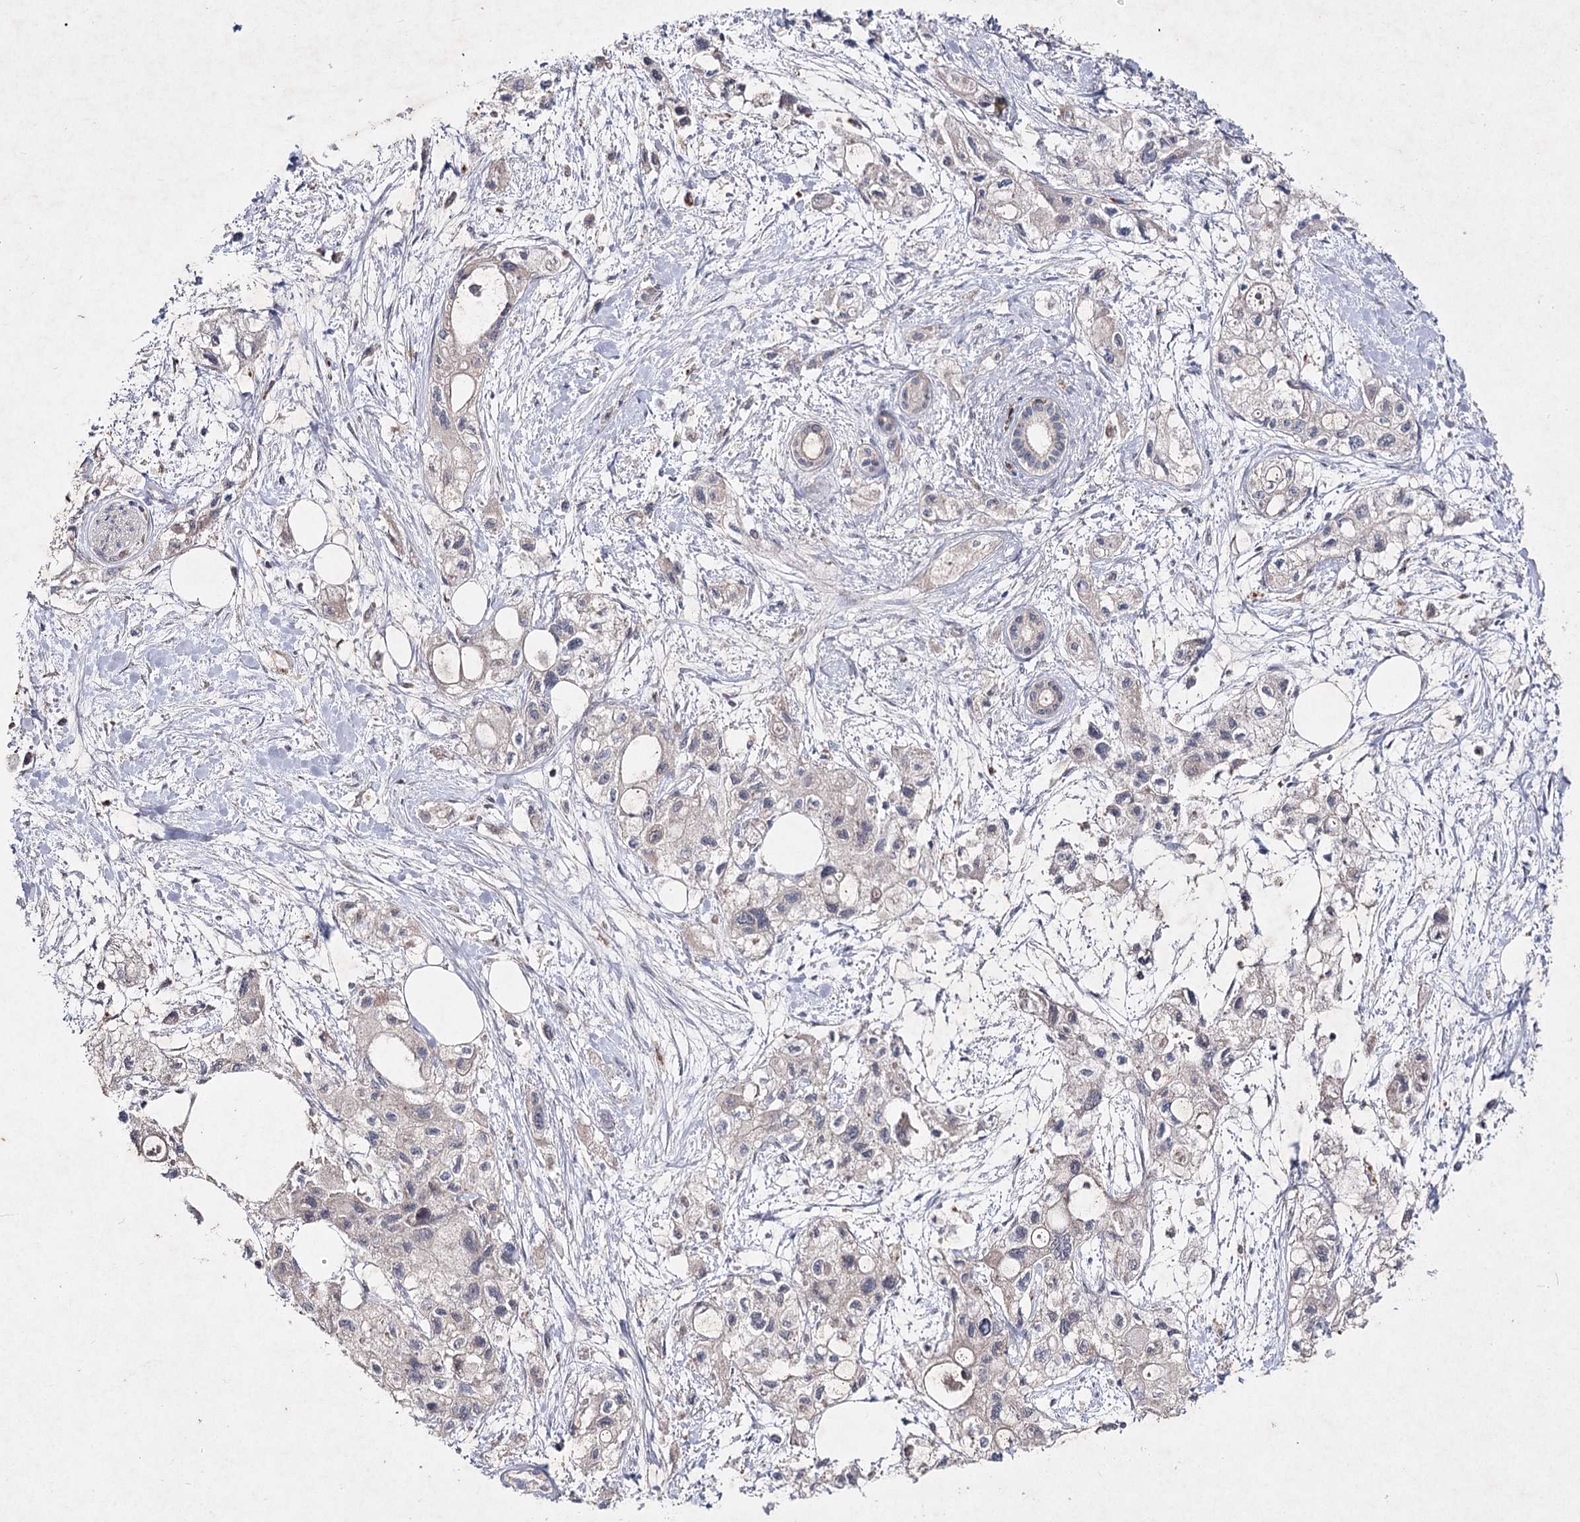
{"staining": {"intensity": "negative", "quantity": "none", "location": "none"}, "tissue": "pancreatic cancer", "cell_type": "Tumor cells", "image_type": "cancer", "snomed": [{"axis": "morphology", "description": "Adenocarcinoma, NOS"}, {"axis": "topography", "description": "Pancreas"}], "caption": "Immunohistochemistry (IHC) micrograph of adenocarcinoma (pancreatic) stained for a protein (brown), which exhibits no expression in tumor cells. (DAB IHC with hematoxylin counter stain).", "gene": "CIB2", "patient": {"sex": "male", "age": 75}}